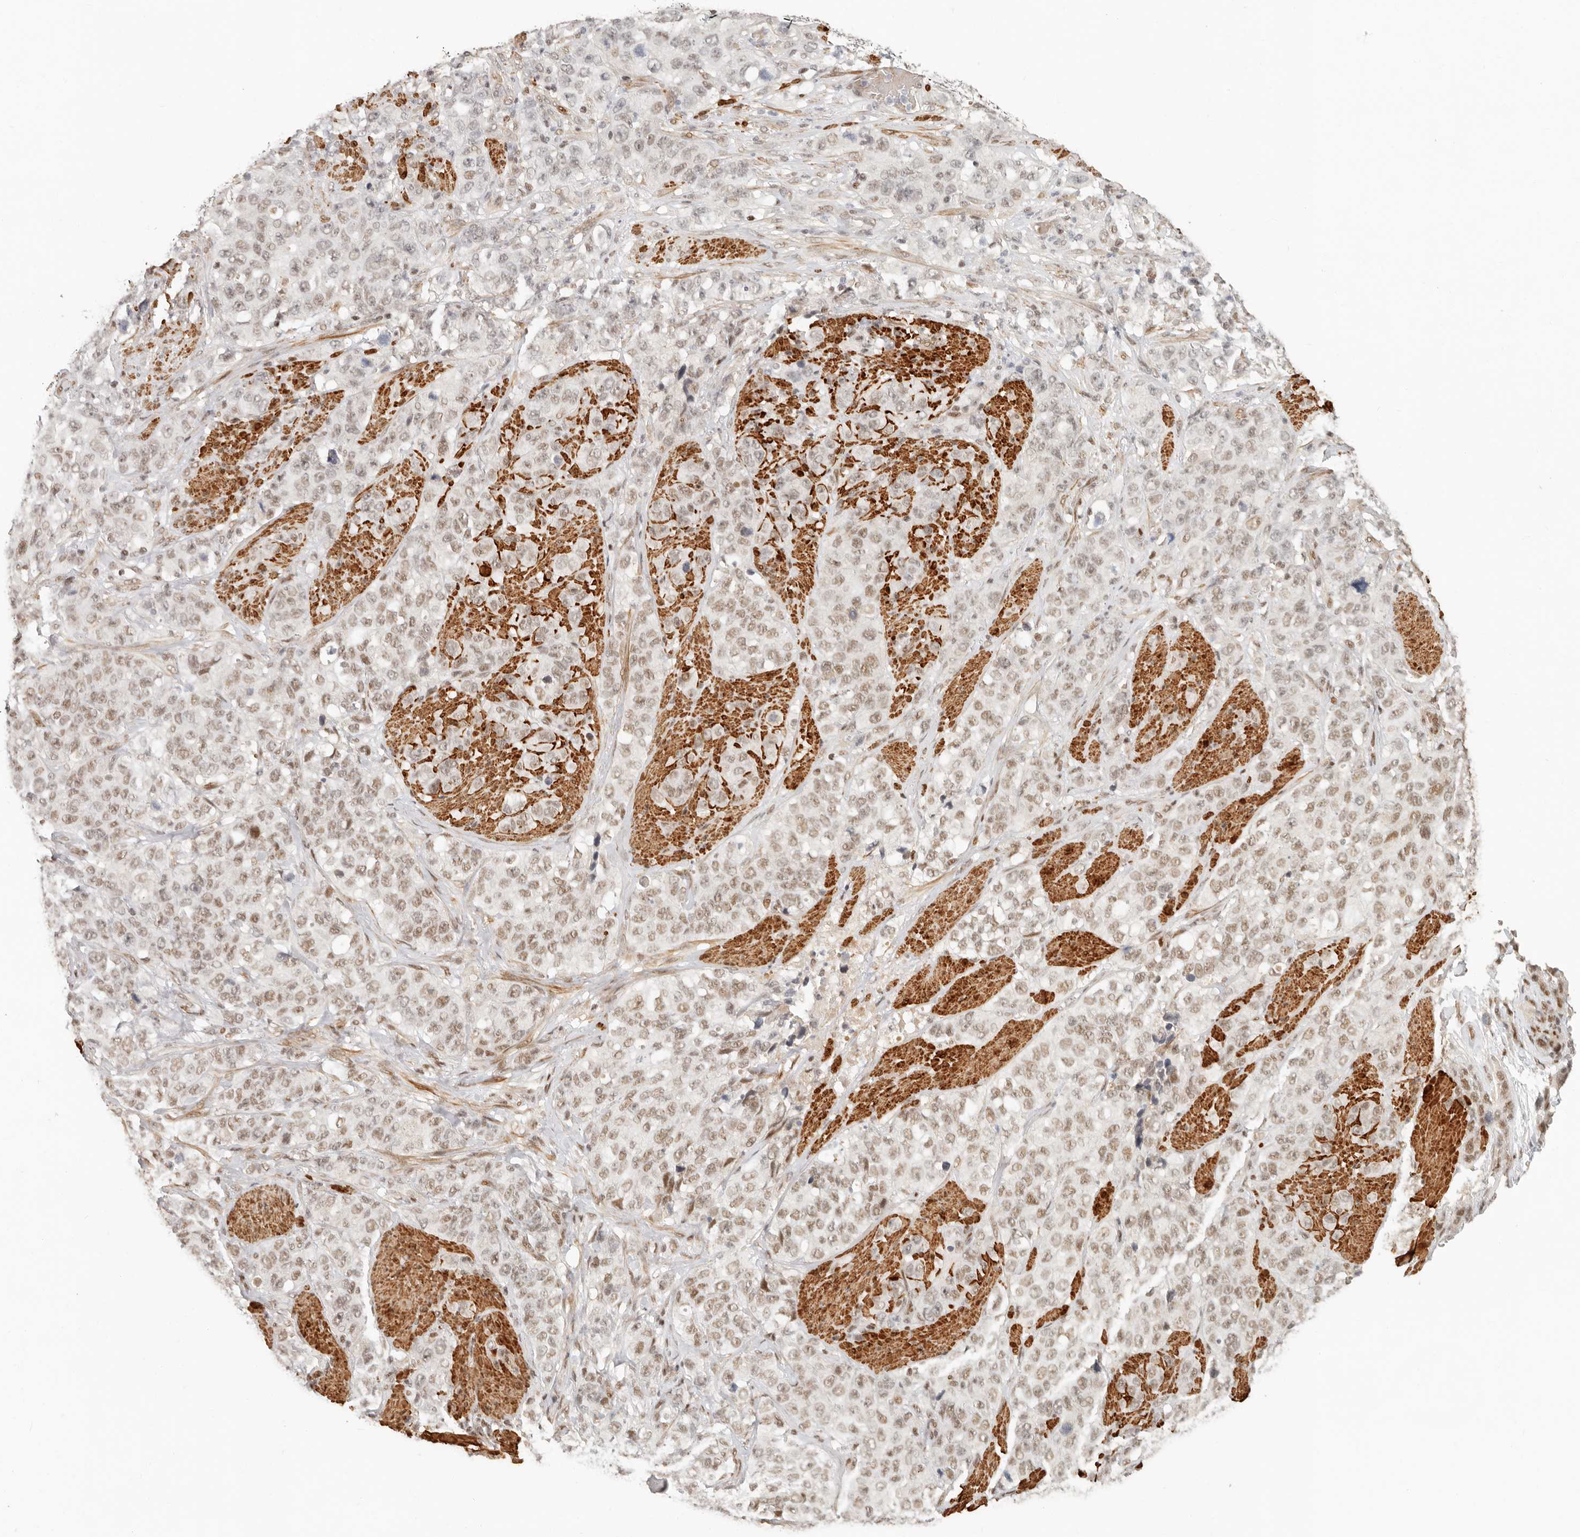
{"staining": {"intensity": "weak", "quantity": ">75%", "location": "nuclear"}, "tissue": "stomach cancer", "cell_type": "Tumor cells", "image_type": "cancer", "snomed": [{"axis": "morphology", "description": "Adenocarcinoma, NOS"}, {"axis": "topography", "description": "Stomach"}], "caption": "DAB (3,3'-diaminobenzidine) immunohistochemical staining of stomach cancer (adenocarcinoma) reveals weak nuclear protein positivity in approximately >75% of tumor cells. Using DAB (brown) and hematoxylin (blue) stains, captured at high magnification using brightfield microscopy.", "gene": "GABPA", "patient": {"sex": "male", "age": 48}}